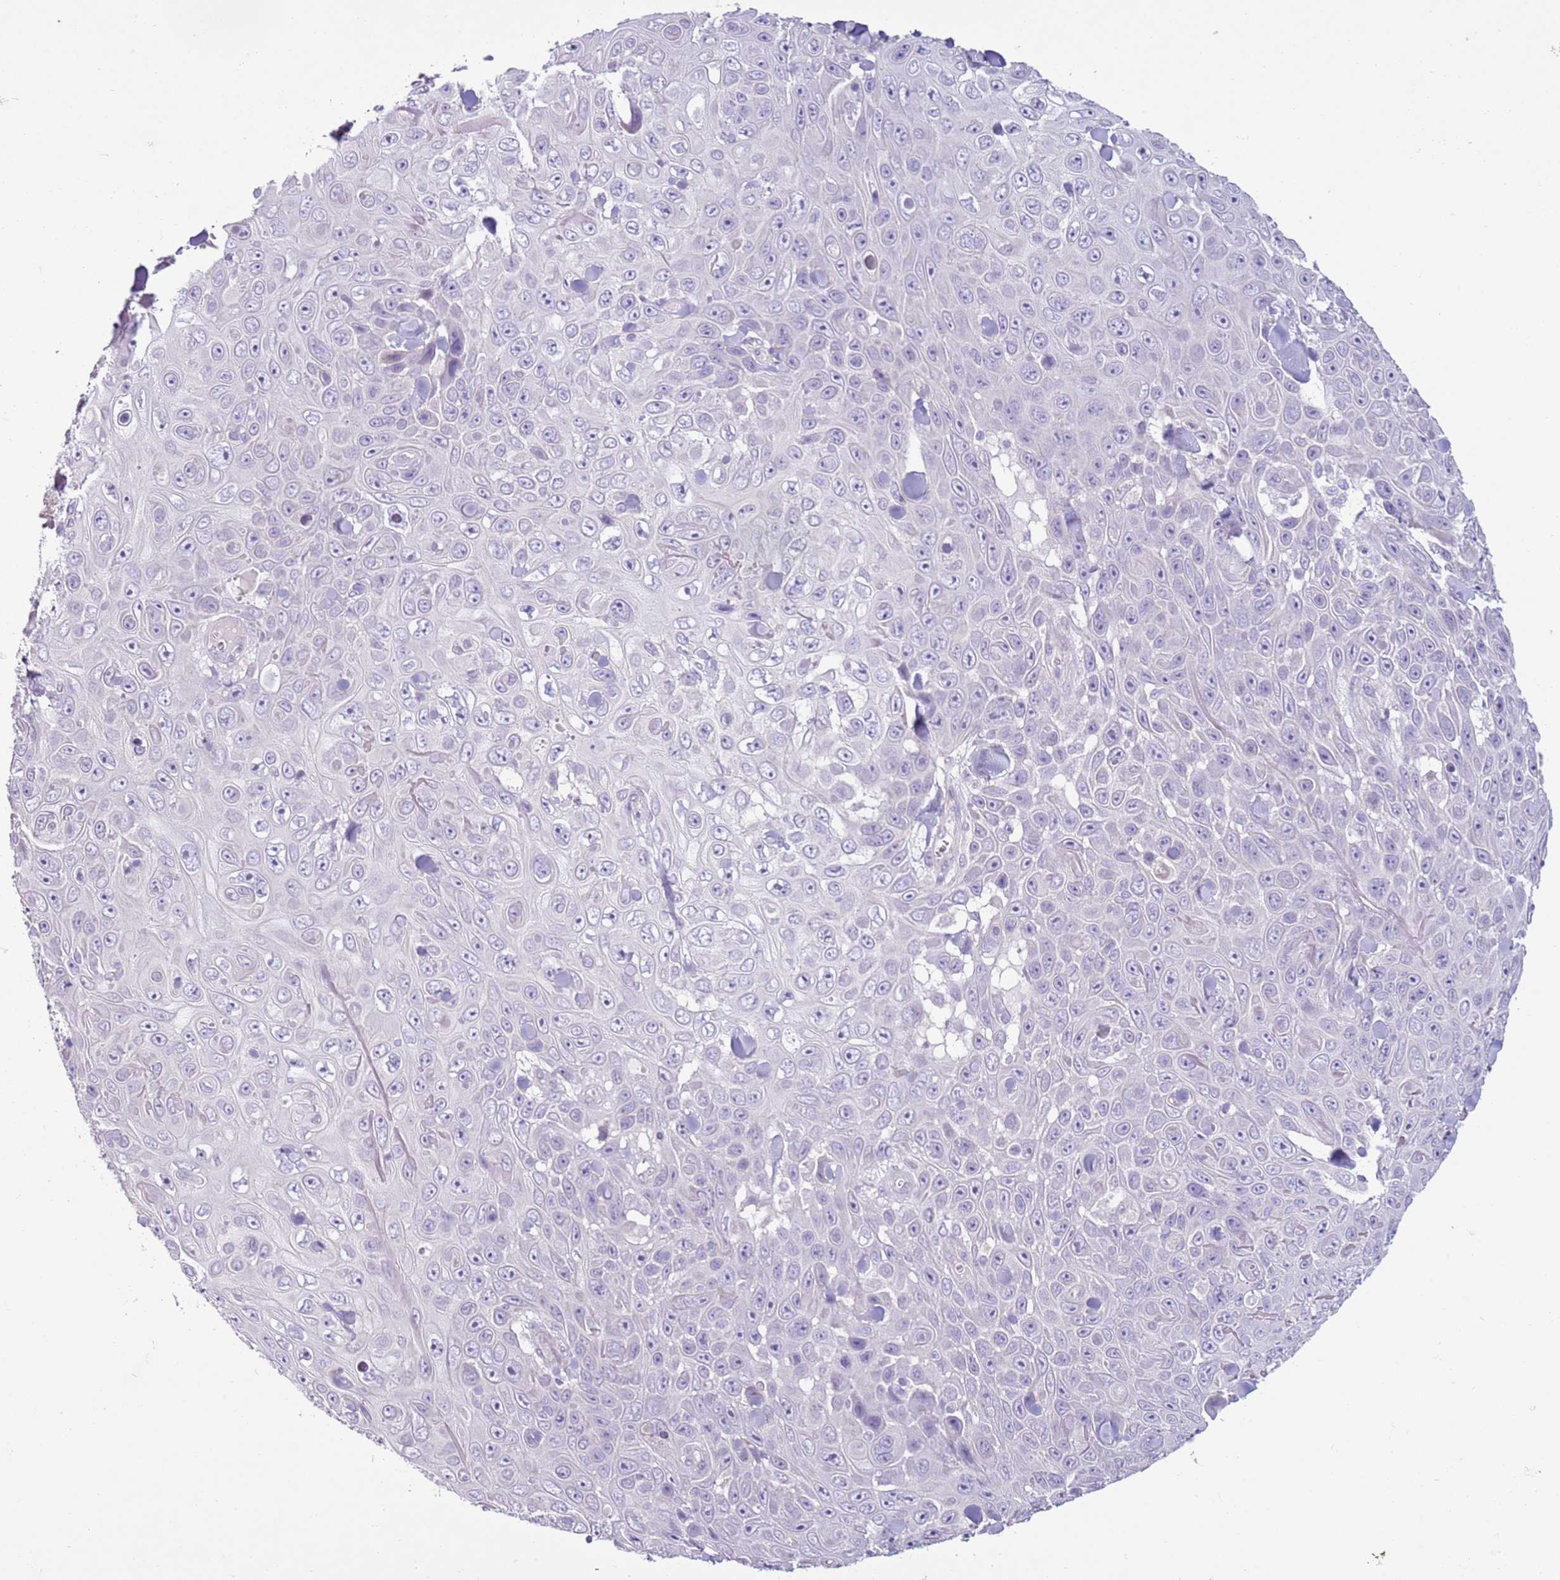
{"staining": {"intensity": "negative", "quantity": "none", "location": "none"}, "tissue": "skin cancer", "cell_type": "Tumor cells", "image_type": "cancer", "snomed": [{"axis": "morphology", "description": "Squamous cell carcinoma, NOS"}, {"axis": "topography", "description": "Skin"}], "caption": "High magnification brightfield microscopy of skin squamous cell carcinoma stained with DAB (brown) and counterstained with hematoxylin (blue): tumor cells show no significant expression. (DAB (3,3'-diaminobenzidine) immunohistochemistry, high magnification).", "gene": "ZNF239", "patient": {"sex": "male", "age": 82}}